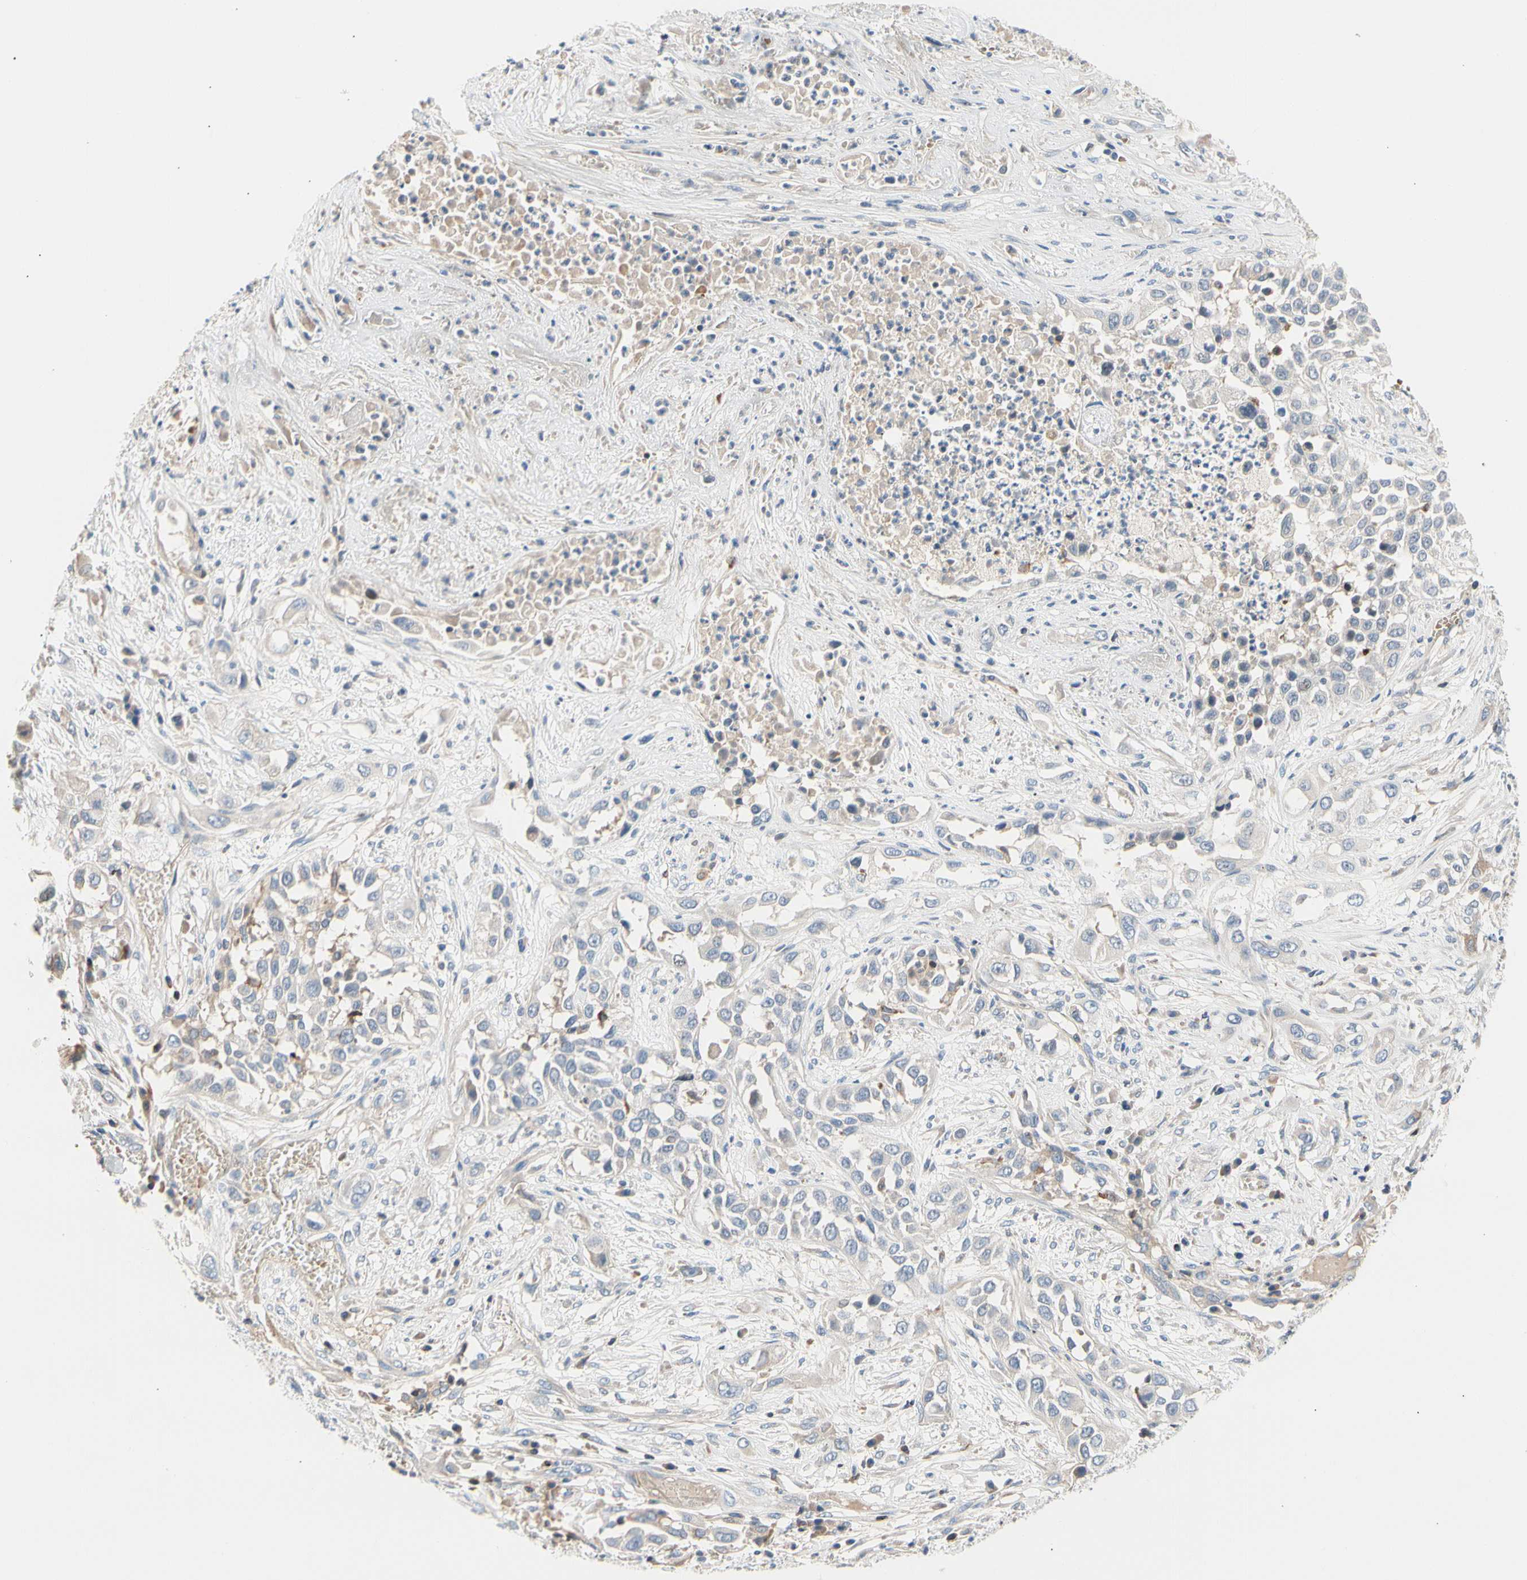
{"staining": {"intensity": "negative", "quantity": "none", "location": "none"}, "tissue": "lung cancer", "cell_type": "Tumor cells", "image_type": "cancer", "snomed": [{"axis": "morphology", "description": "Squamous cell carcinoma, NOS"}, {"axis": "topography", "description": "Lung"}], "caption": "There is no significant expression in tumor cells of lung cancer (squamous cell carcinoma).", "gene": "MAP3K3", "patient": {"sex": "male", "age": 71}}